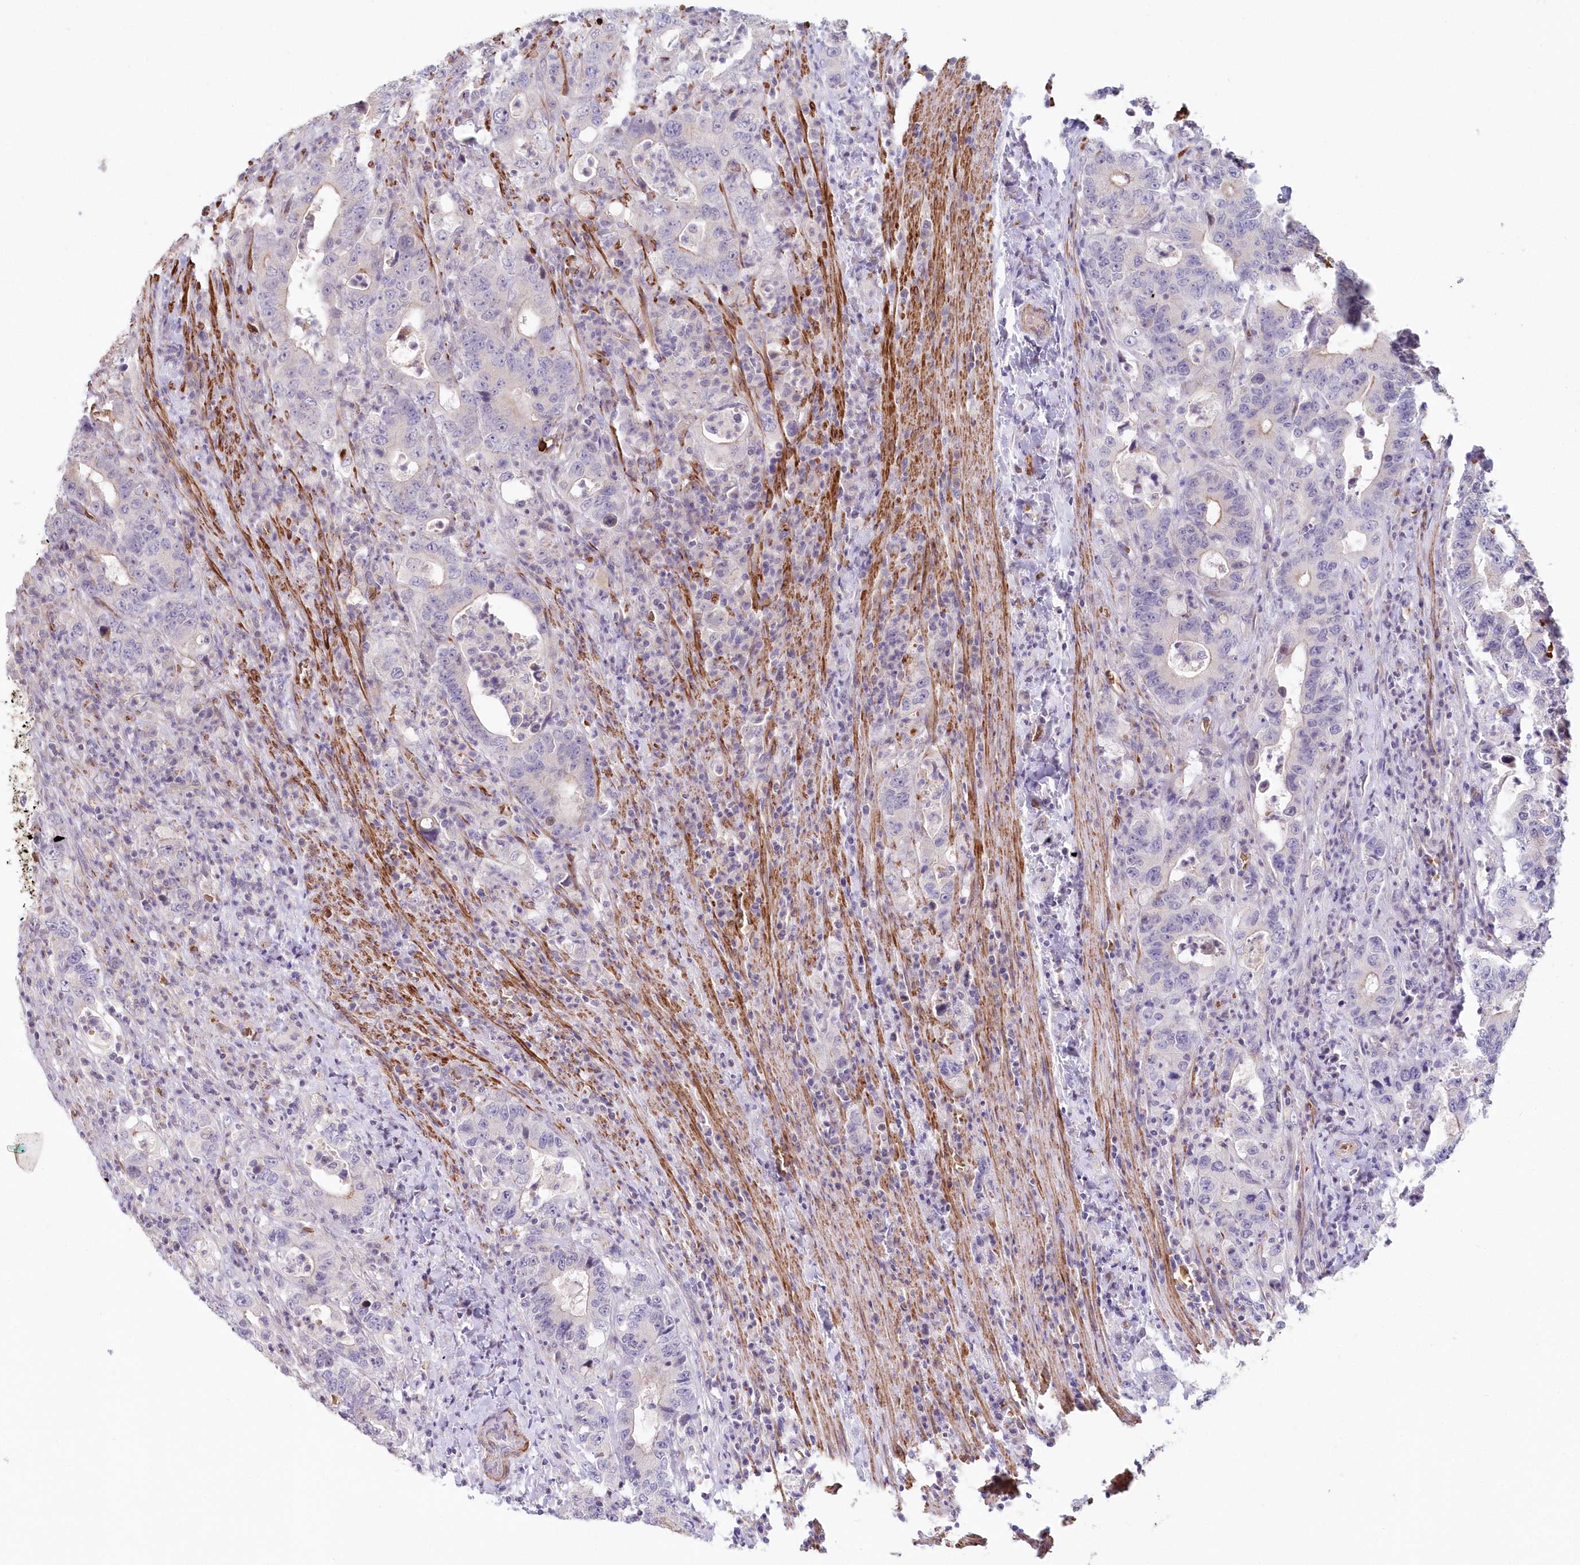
{"staining": {"intensity": "negative", "quantity": "none", "location": "none"}, "tissue": "colorectal cancer", "cell_type": "Tumor cells", "image_type": "cancer", "snomed": [{"axis": "morphology", "description": "Adenocarcinoma, NOS"}, {"axis": "topography", "description": "Colon"}], "caption": "Tumor cells are negative for brown protein staining in colorectal adenocarcinoma.", "gene": "SERINC1", "patient": {"sex": "female", "age": 75}}